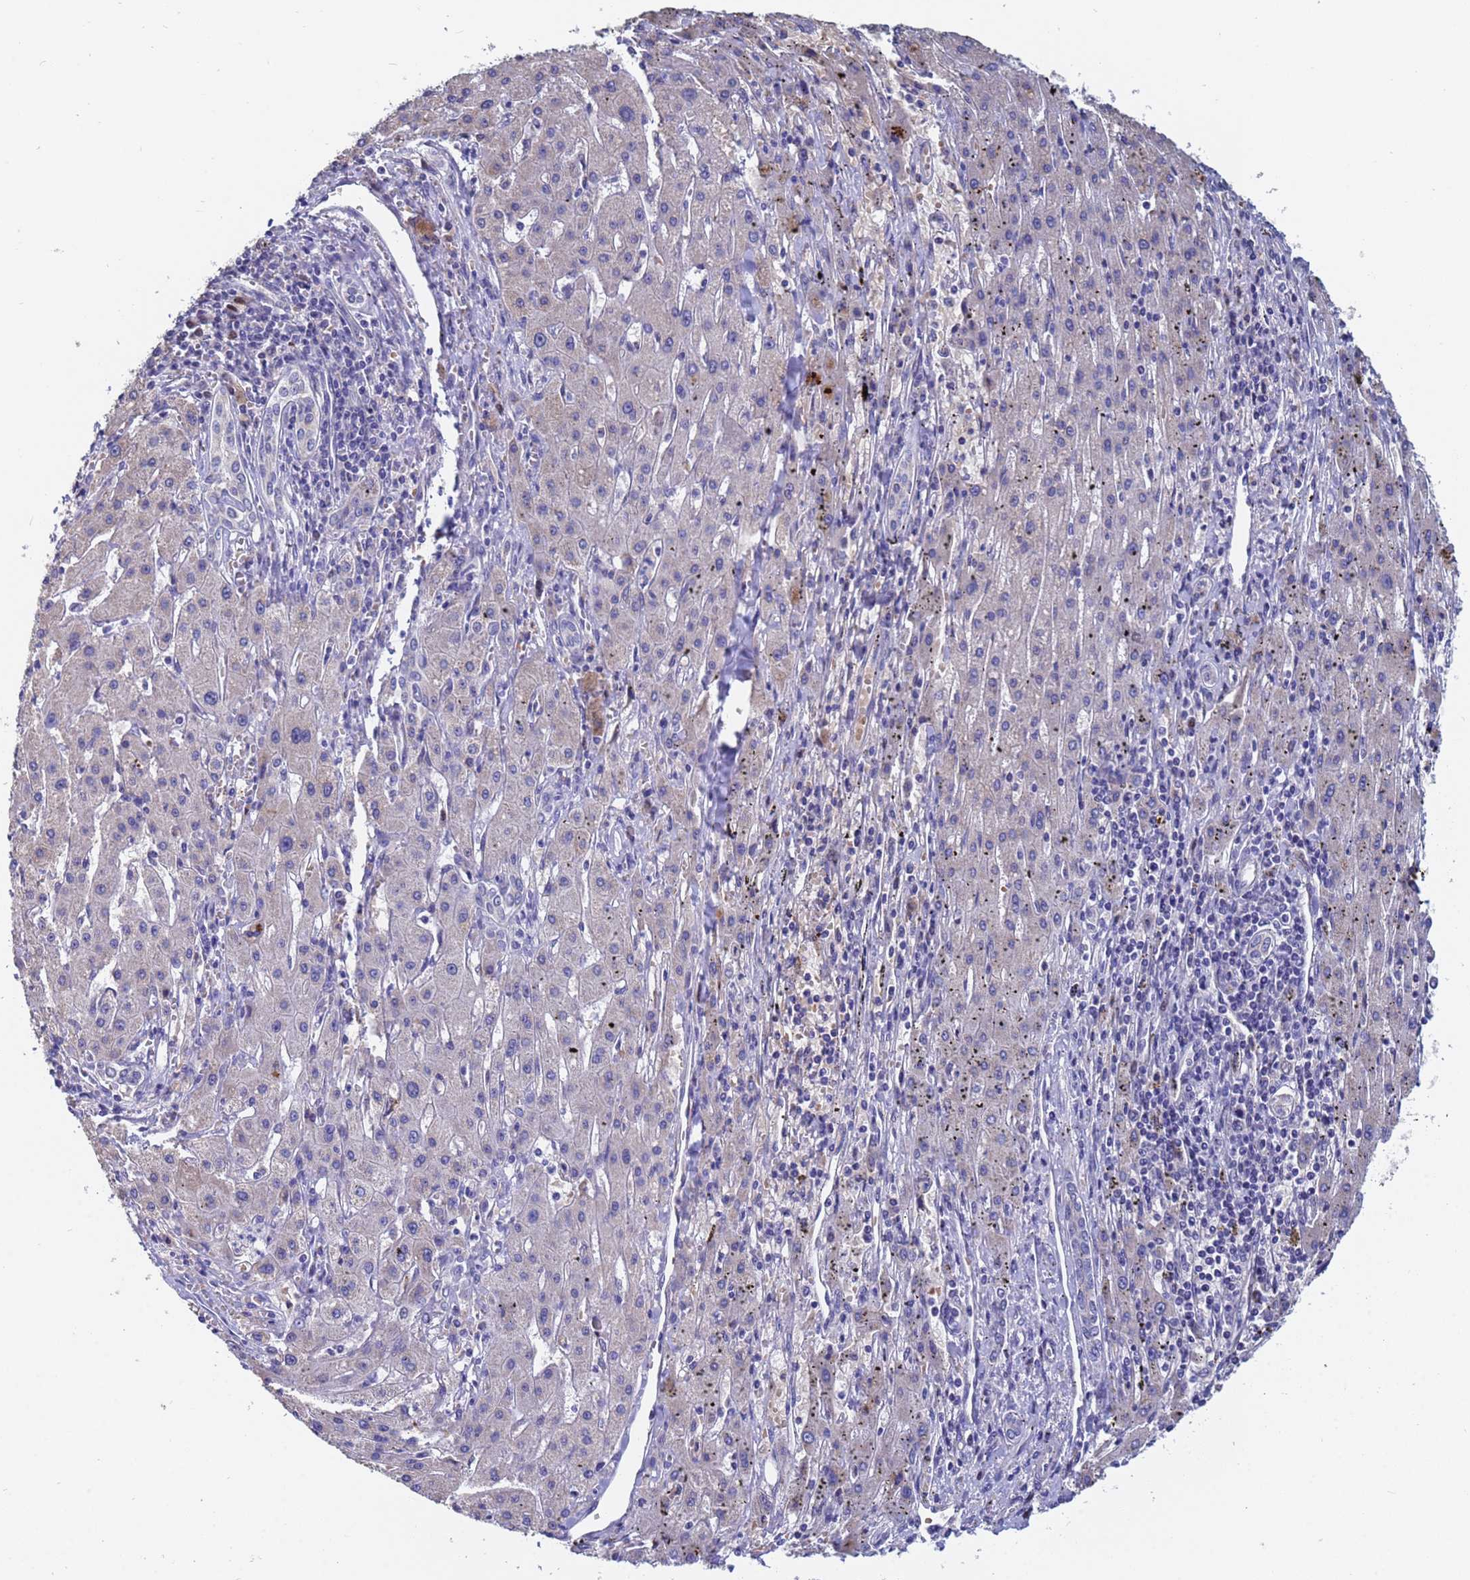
{"staining": {"intensity": "negative", "quantity": "none", "location": "none"}, "tissue": "liver cancer", "cell_type": "Tumor cells", "image_type": "cancer", "snomed": [{"axis": "morphology", "description": "Carcinoma, Hepatocellular, NOS"}, {"axis": "topography", "description": "Liver"}], "caption": "Tumor cells are negative for protein expression in human liver hepatocellular carcinoma. Brightfield microscopy of immunohistochemistry stained with DAB (brown) and hematoxylin (blue), captured at high magnification.", "gene": "IHO1", "patient": {"sex": "male", "age": 72}}